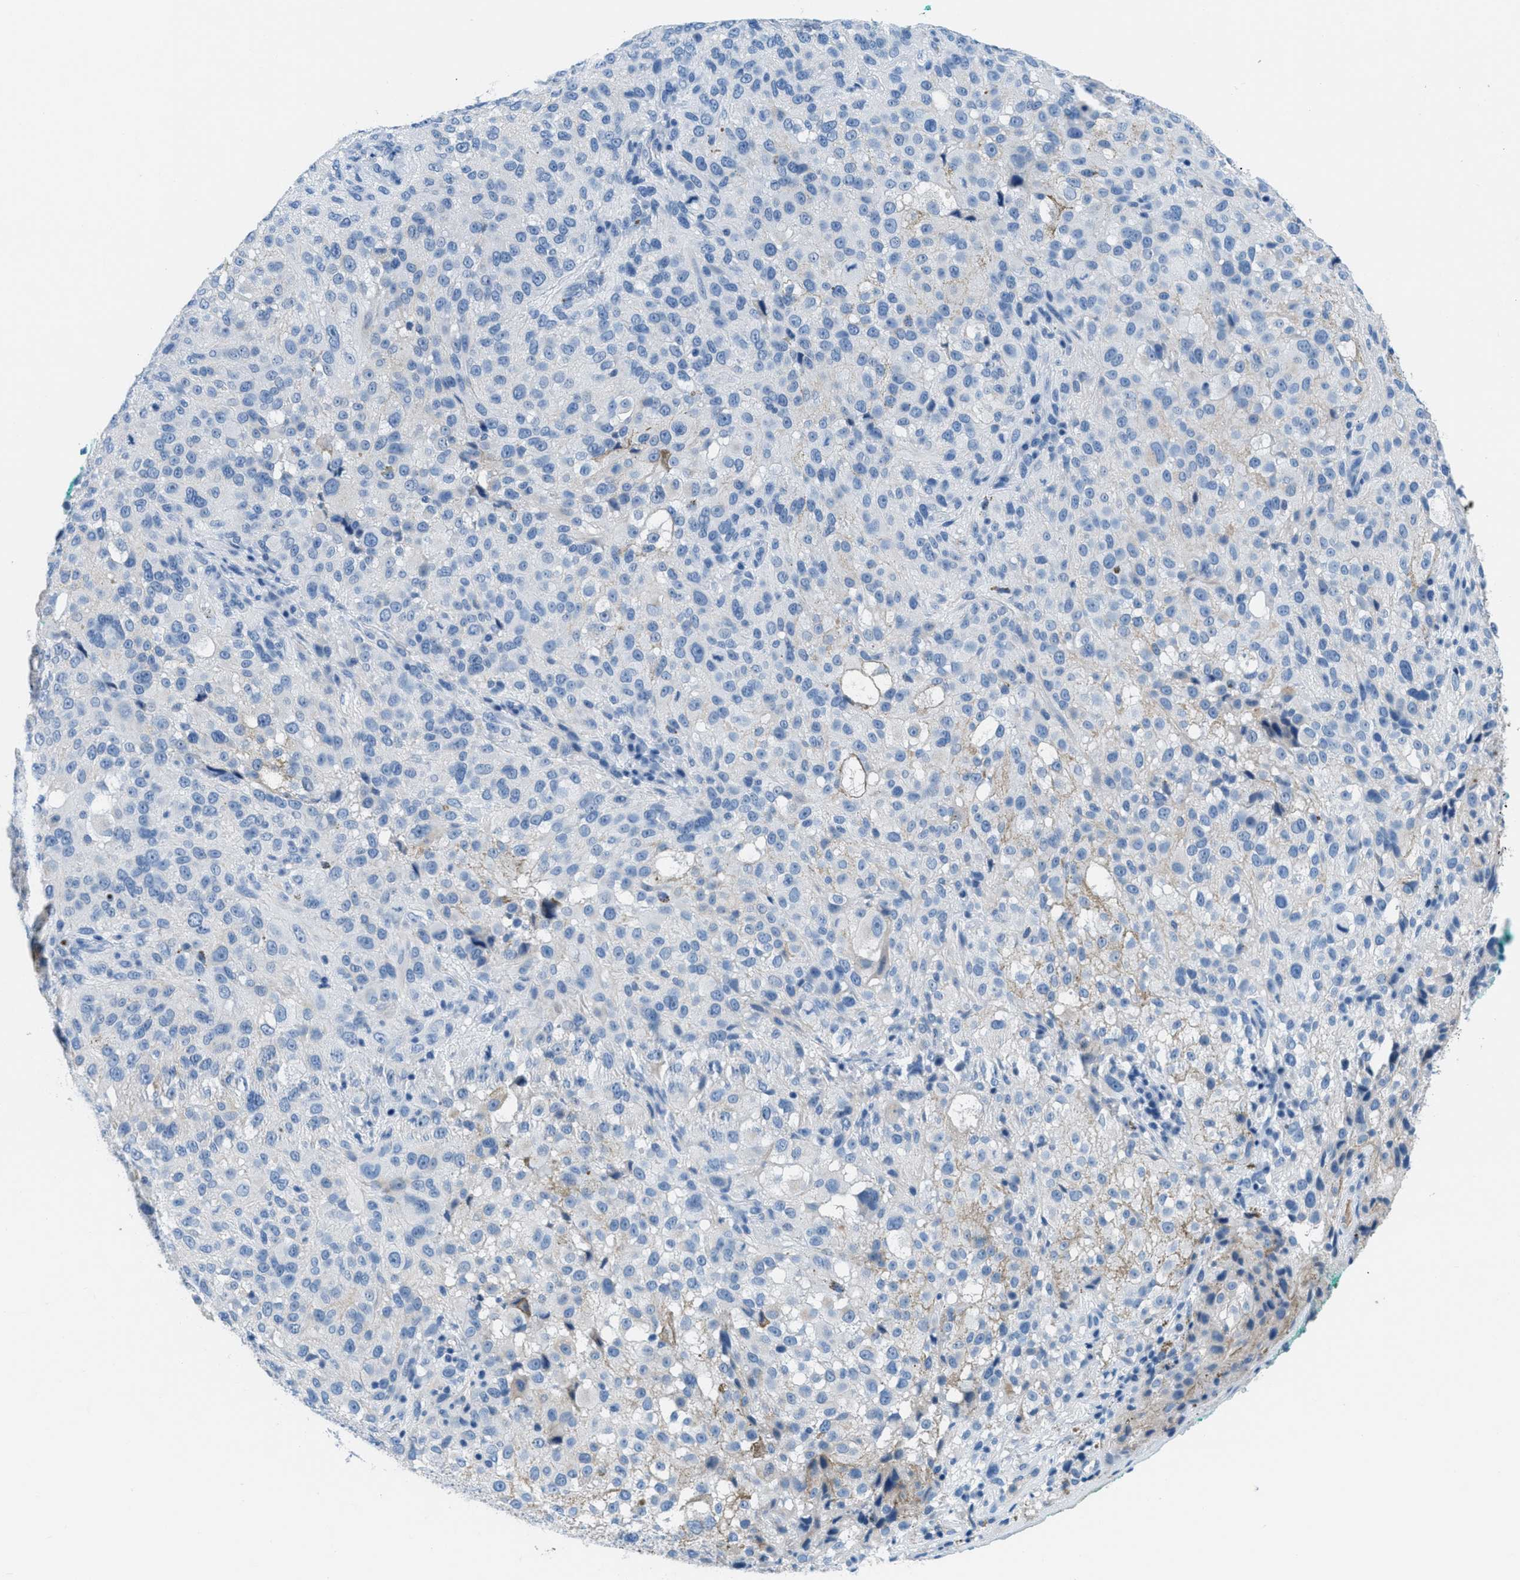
{"staining": {"intensity": "negative", "quantity": "none", "location": "none"}, "tissue": "melanoma", "cell_type": "Tumor cells", "image_type": "cancer", "snomed": [{"axis": "morphology", "description": "Necrosis, NOS"}, {"axis": "morphology", "description": "Malignant melanoma, NOS"}, {"axis": "topography", "description": "Skin"}], "caption": "Protein analysis of melanoma shows no significant staining in tumor cells.", "gene": "MGARP", "patient": {"sex": "female", "age": 87}}